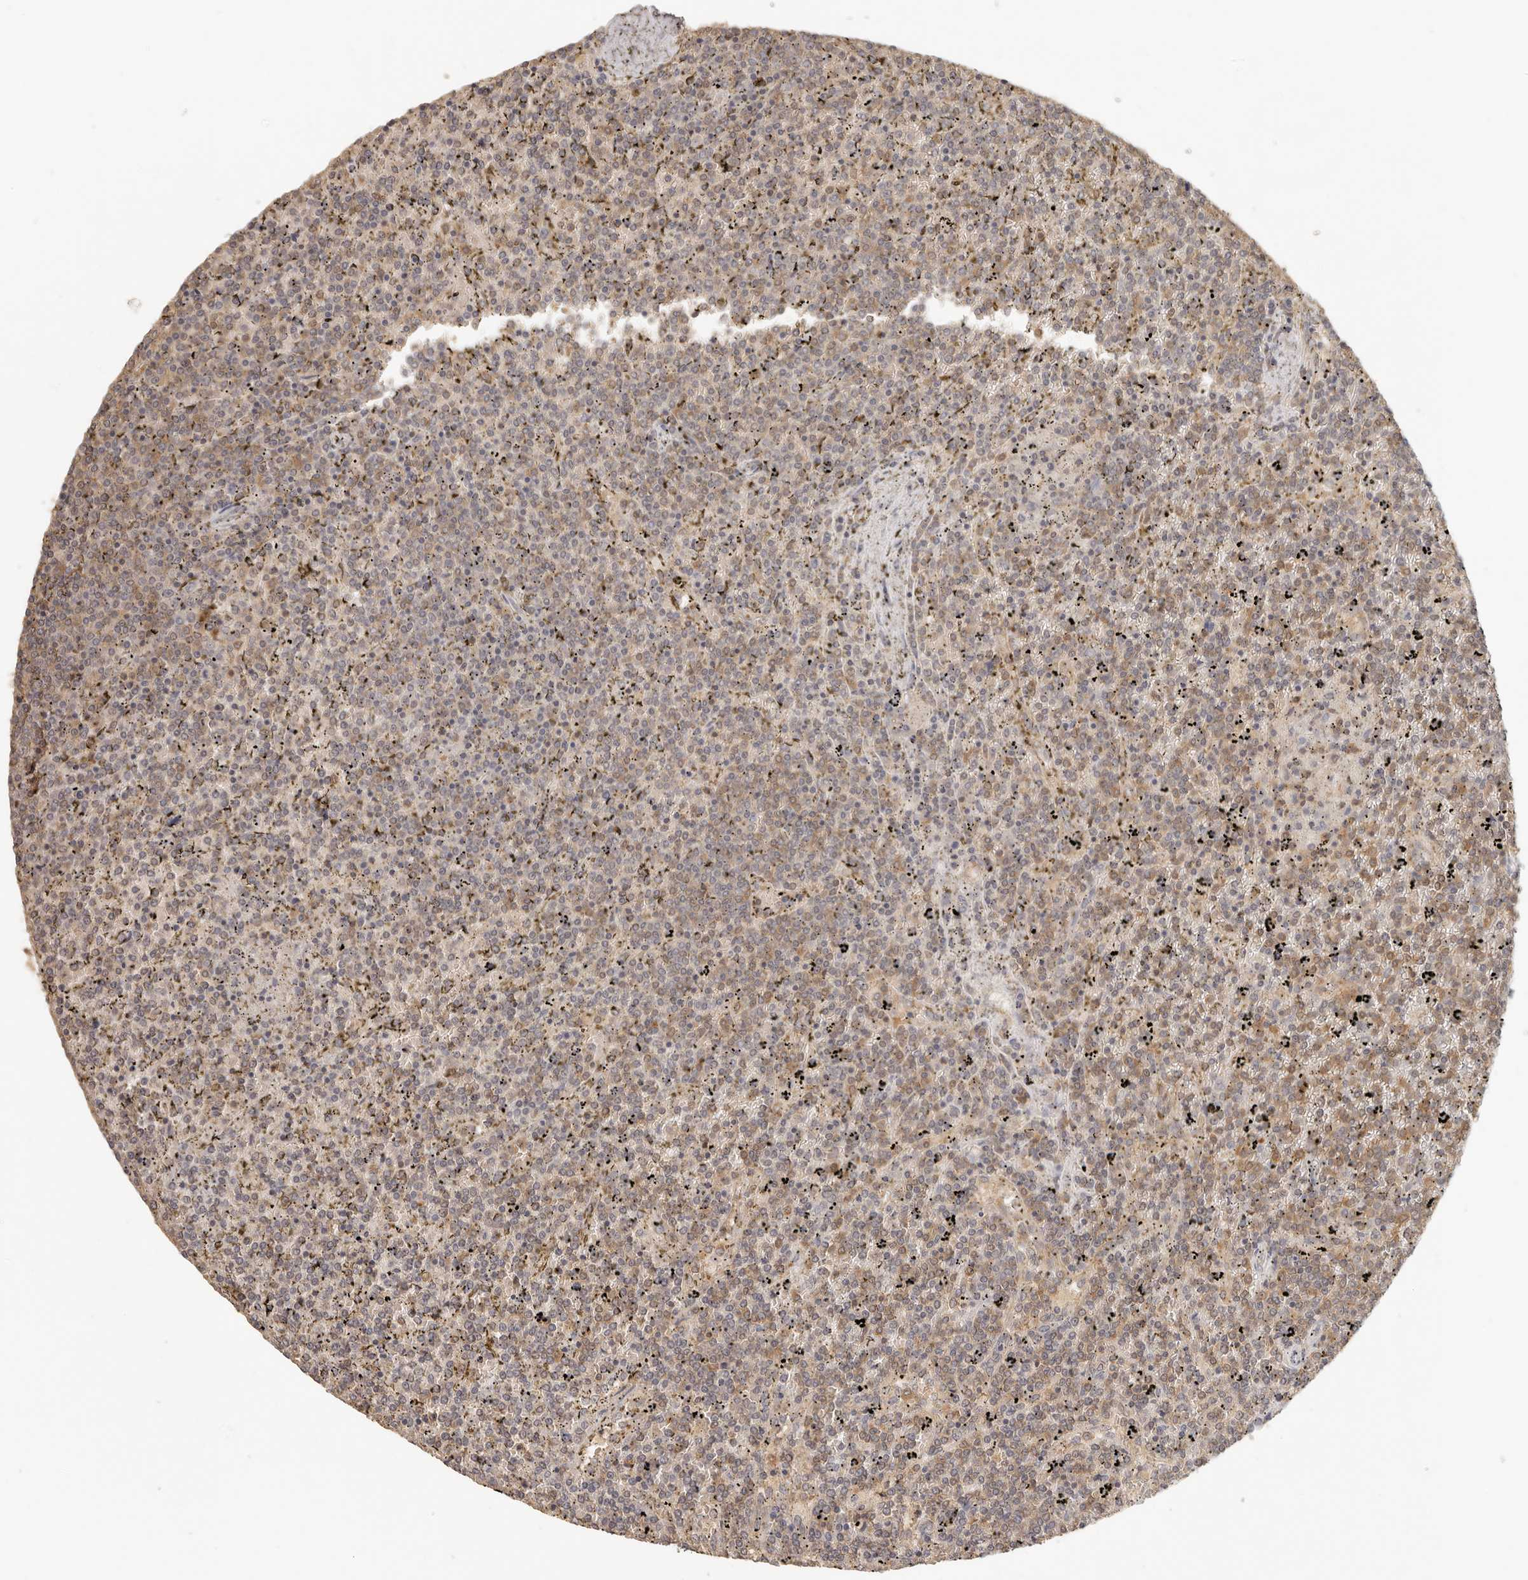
{"staining": {"intensity": "moderate", "quantity": "25%-75%", "location": "cytoplasmic/membranous"}, "tissue": "lymphoma", "cell_type": "Tumor cells", "image_type": "cancer", "snomed": [{"axis": "morphology", "description": "Malignant lymphoma, non-Hodgkin's type, Low grade"}, {"axis": "topography", "description": "Spleen"}], "caption": "Lymphoma stained with a brown dye demonstrates moderate cytoplasmic/membranous positive expression in approximately 25%-75% of tumor cells.", "gene": "CSK", "patient": {"sex": "female", "age": 19}}